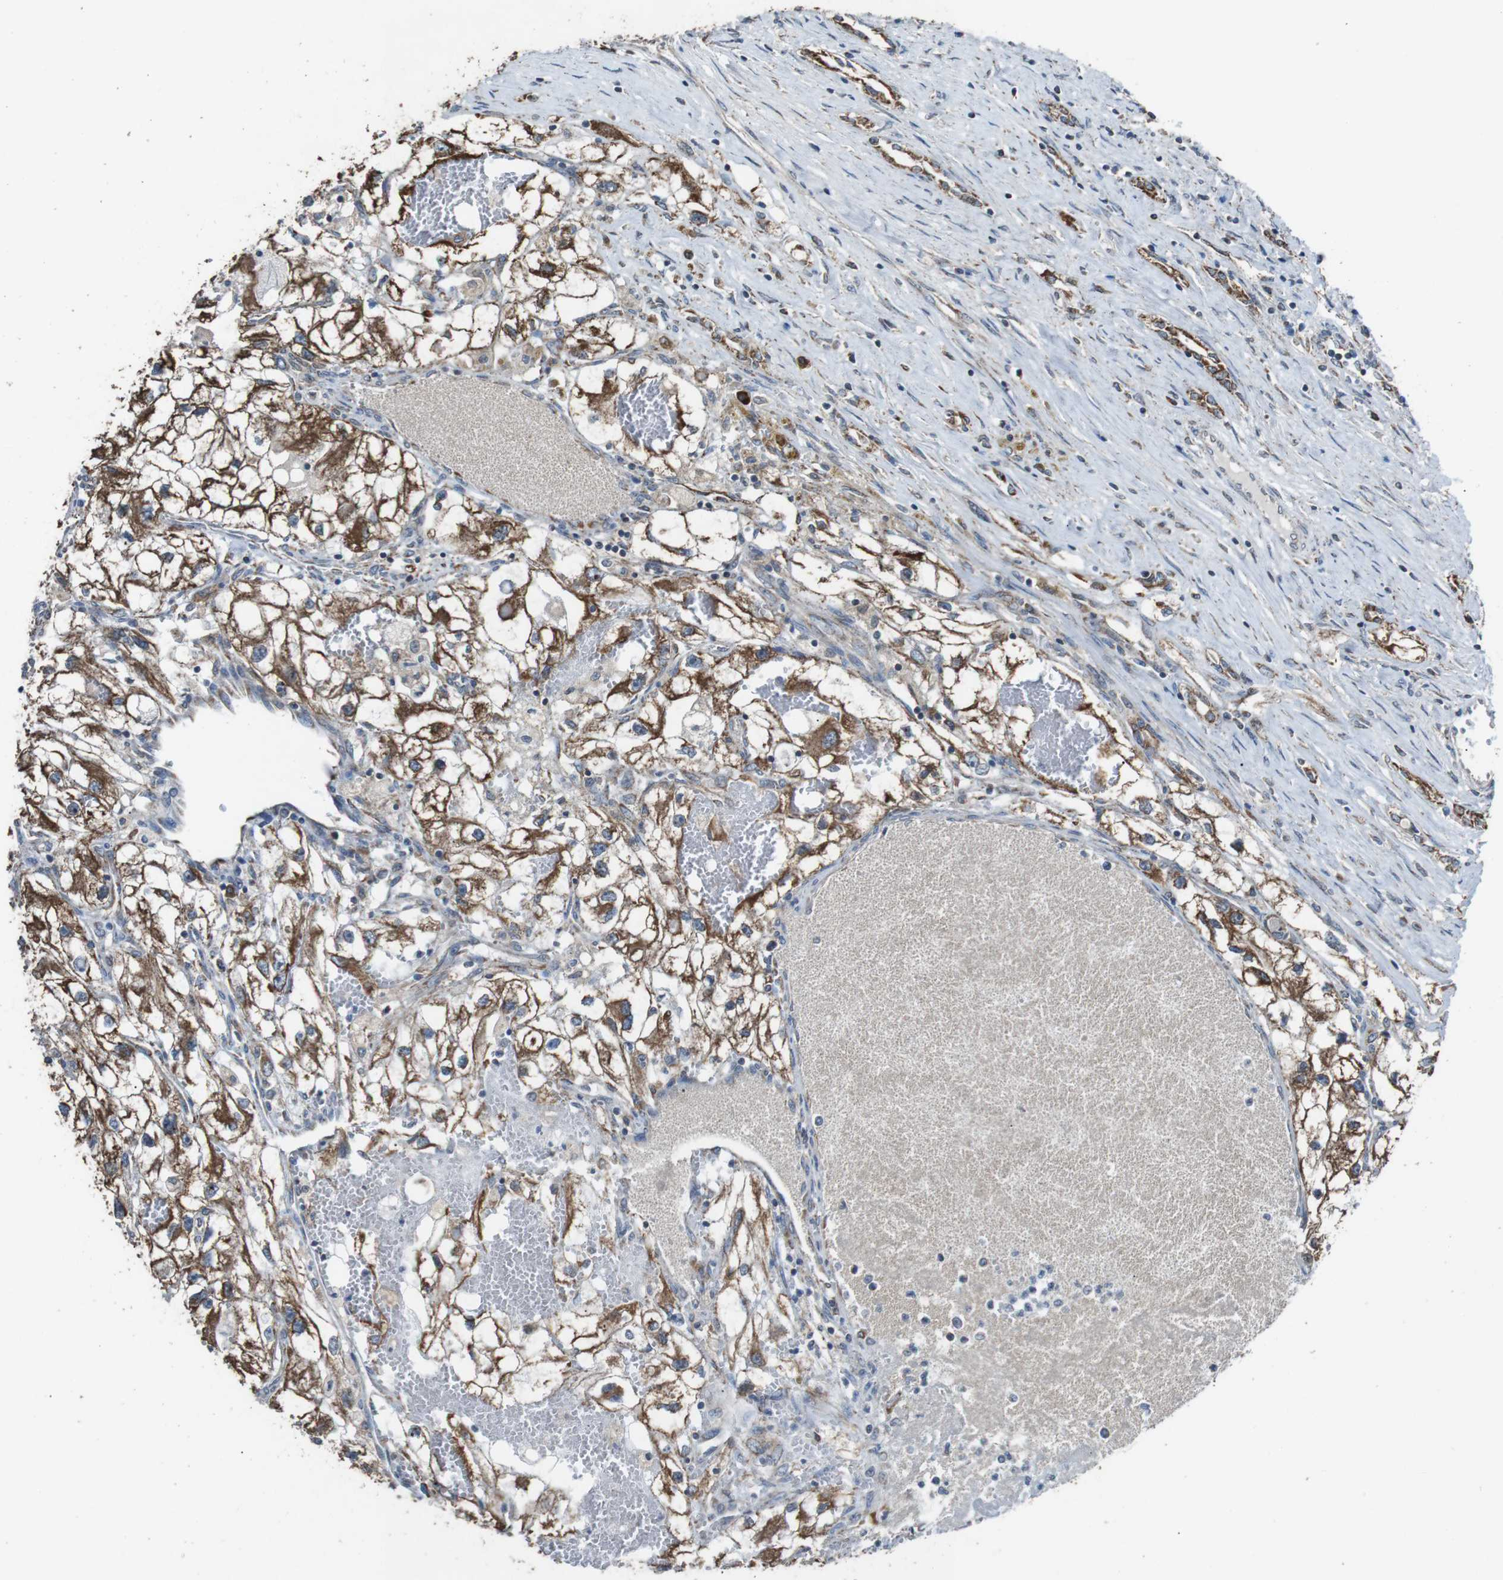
{"staining": {"intensity": "moderate", "quantity": ">75%", "location": "cytoplasmic/membranous"}, "tissue": "renal cancer", "cell_type": "Tumor cells", "image_type": "cancer", "snomed": [{"axis": "morphology", "description": "Adenocarcinoma, NOS"}, {"axis": "topography", "description": "Kidney"}], "caption": "A micrograph of renal adenocarcinoma stained for a protein exhibits moderate cytoplasmic/membranous brown staining in tumor cells.", "gene": "CISD2", "patient": {"sex": "female", "age": 70}}